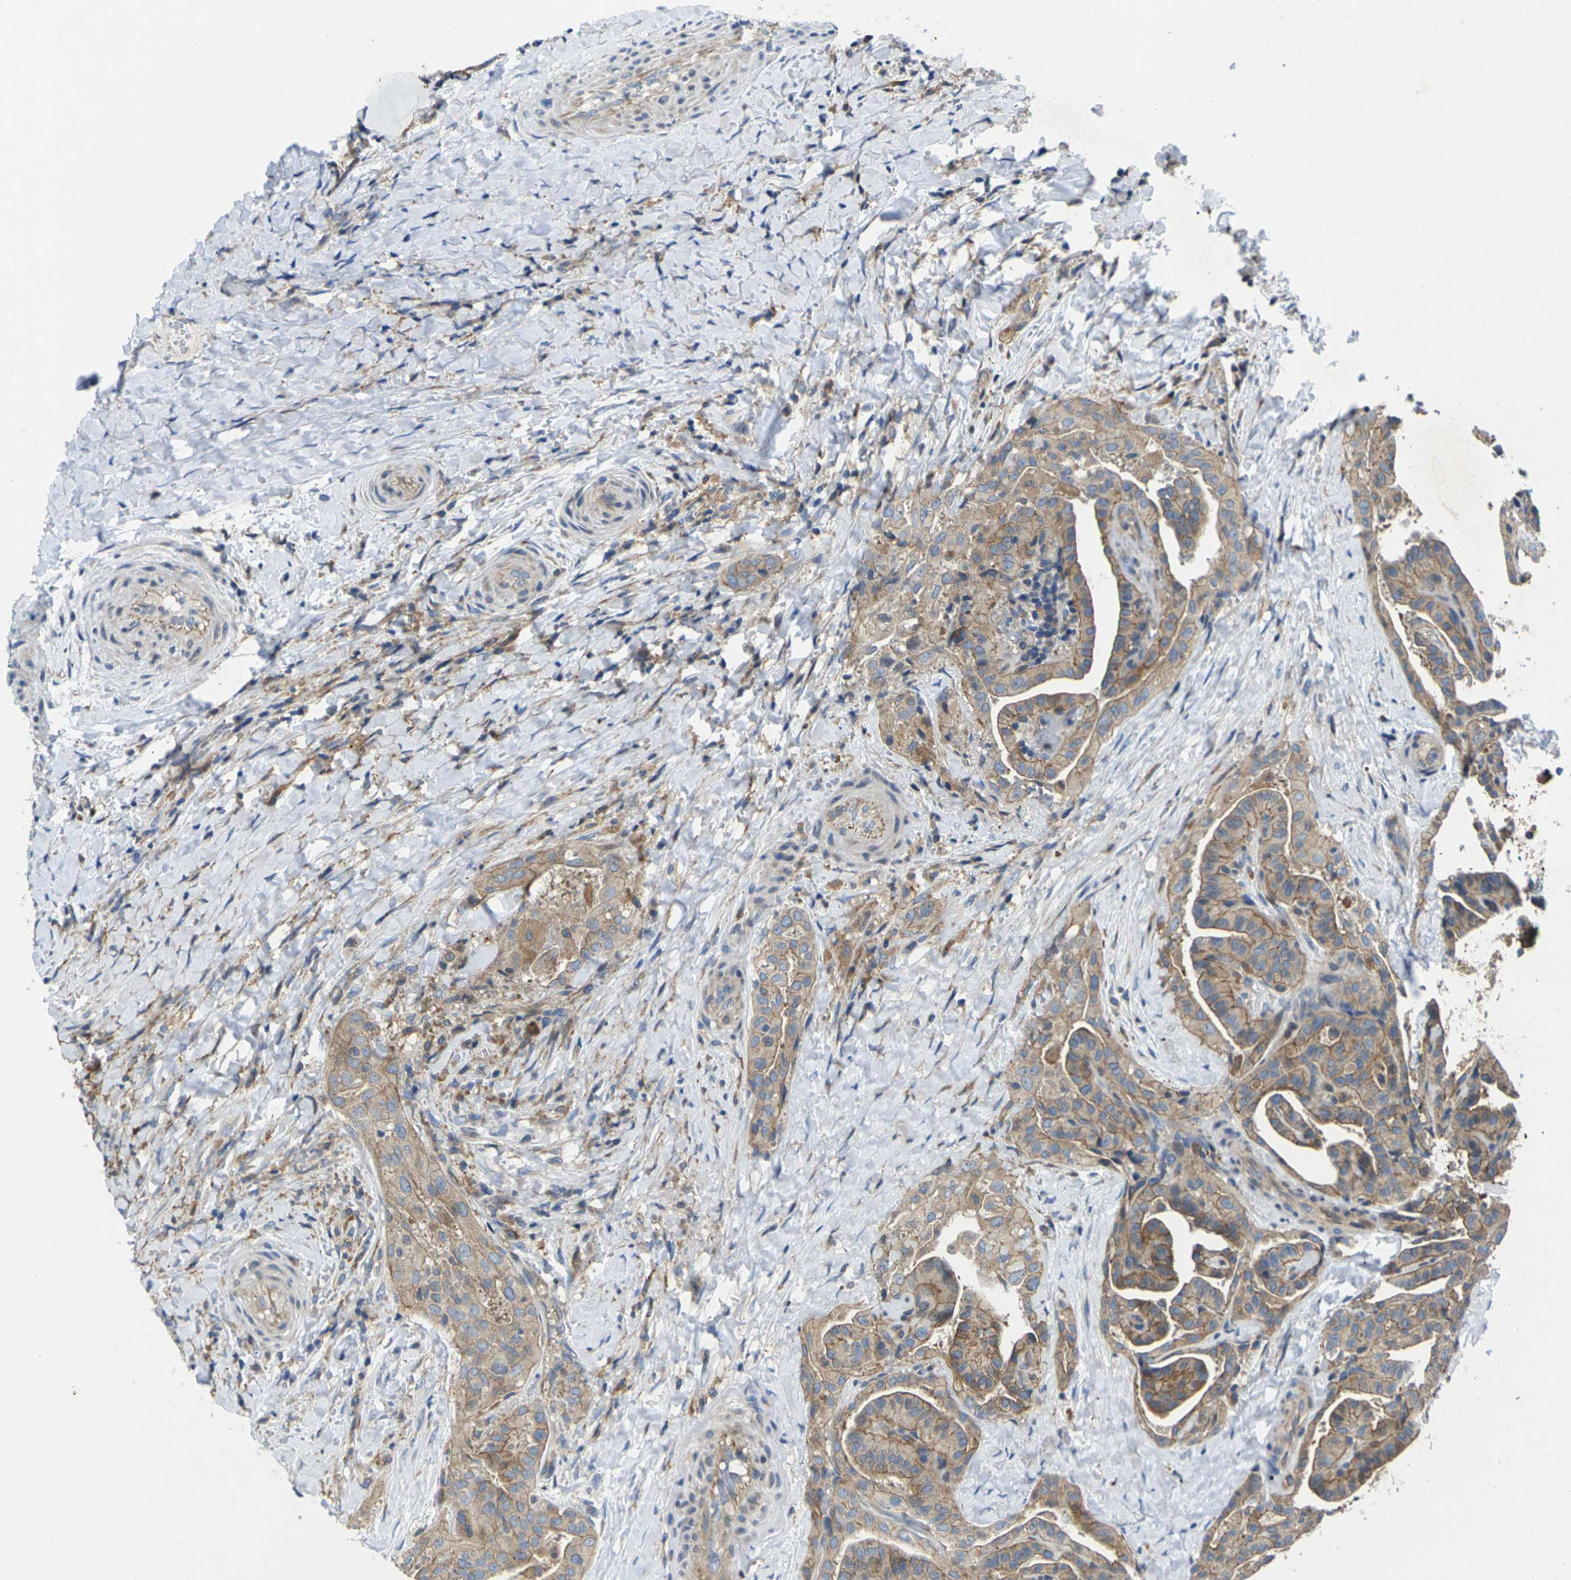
{"staining": {"intensity": "moderate", "quantity": ">75%", "location": "cytoplasmic/membranous"}, "tissue": "thyroid cancer", "cell_type": "Tumor cells", "image_type": "cancer", "snomed": [{"axis": "morphology", "description": "Papillary adenocarcinoma, NOS"}, {"axis": "topography", "description": "Thyroid gland"}], "caption": "IHC photomicrograph of neoplastic tissue: thyroid cancer (papillary adenocarcinoma) stained using immunohistochemistry demonstrates medium levels of moderate protein expression localized specifically in the cytoplasmic/membranous of tumor cells, appearing as a cytoplasmic/membranous brown color.", "gene": "SCNN1A", "patient": {"sex": "male", "age": 77}}